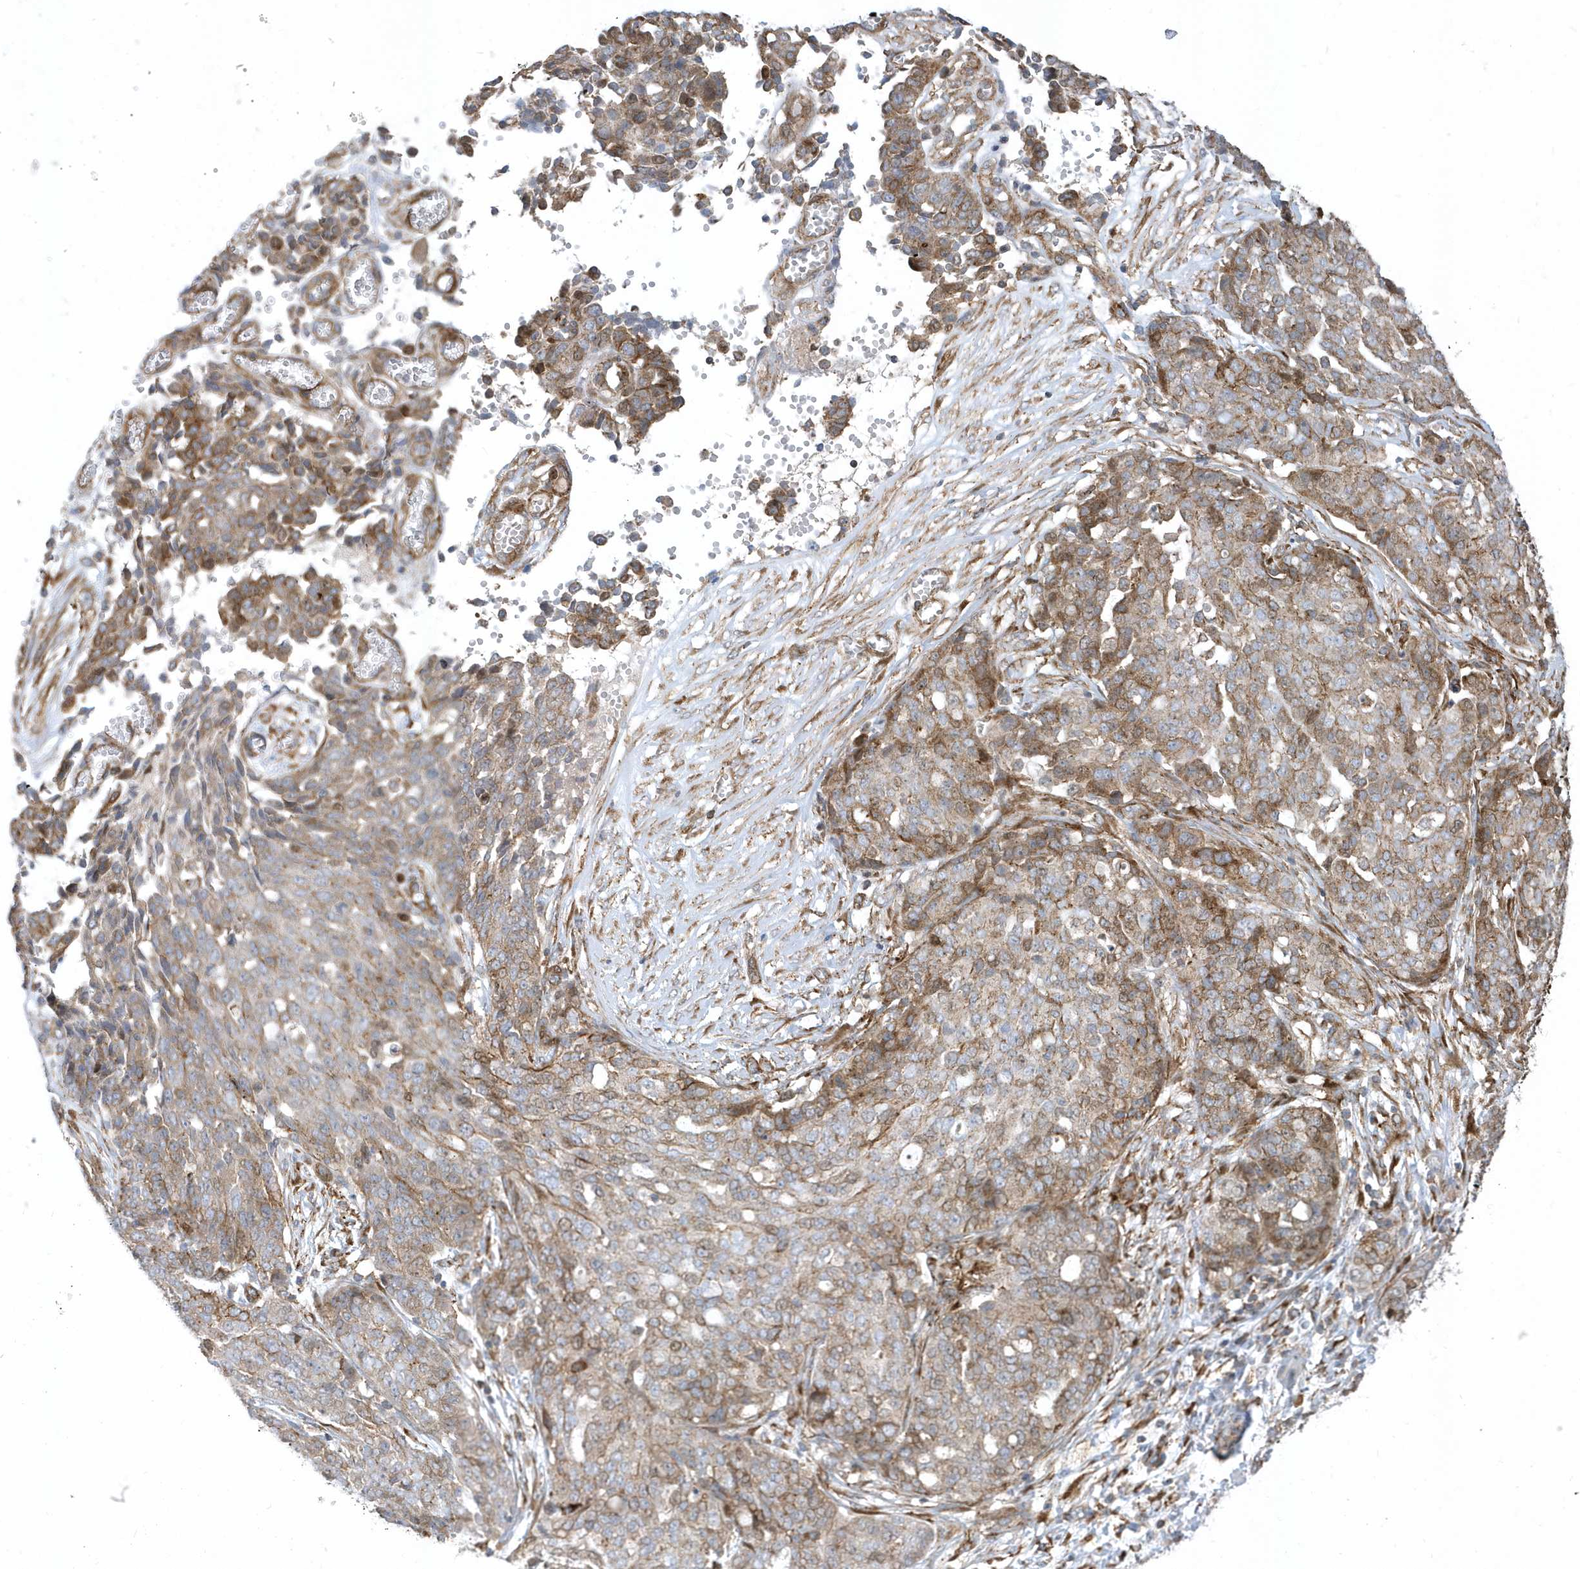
{"staining": {"intensity": "moderate", "quantity": ">75%", "location": "cytoplasmic/membranous"}, "tissue": "ovarian cancer", "cell_type": "Tumor cells", "image_type": "cancer", "snomed": [{"axis": "morphology", "description": "Cystadenocarcinoma, serous, NOS"}, {"axis": "topography", "description": "Soft tissue"}, {"axis": "topography", "description": "Ovary"}], "caption": "Protein expression analysis of ovarian cancer exhibits moderate cytoplasmic/membranous positivity in about >75% of tumor cells.", "gene": "HRH4", "patient": {"sex": "female", "age": 57}}